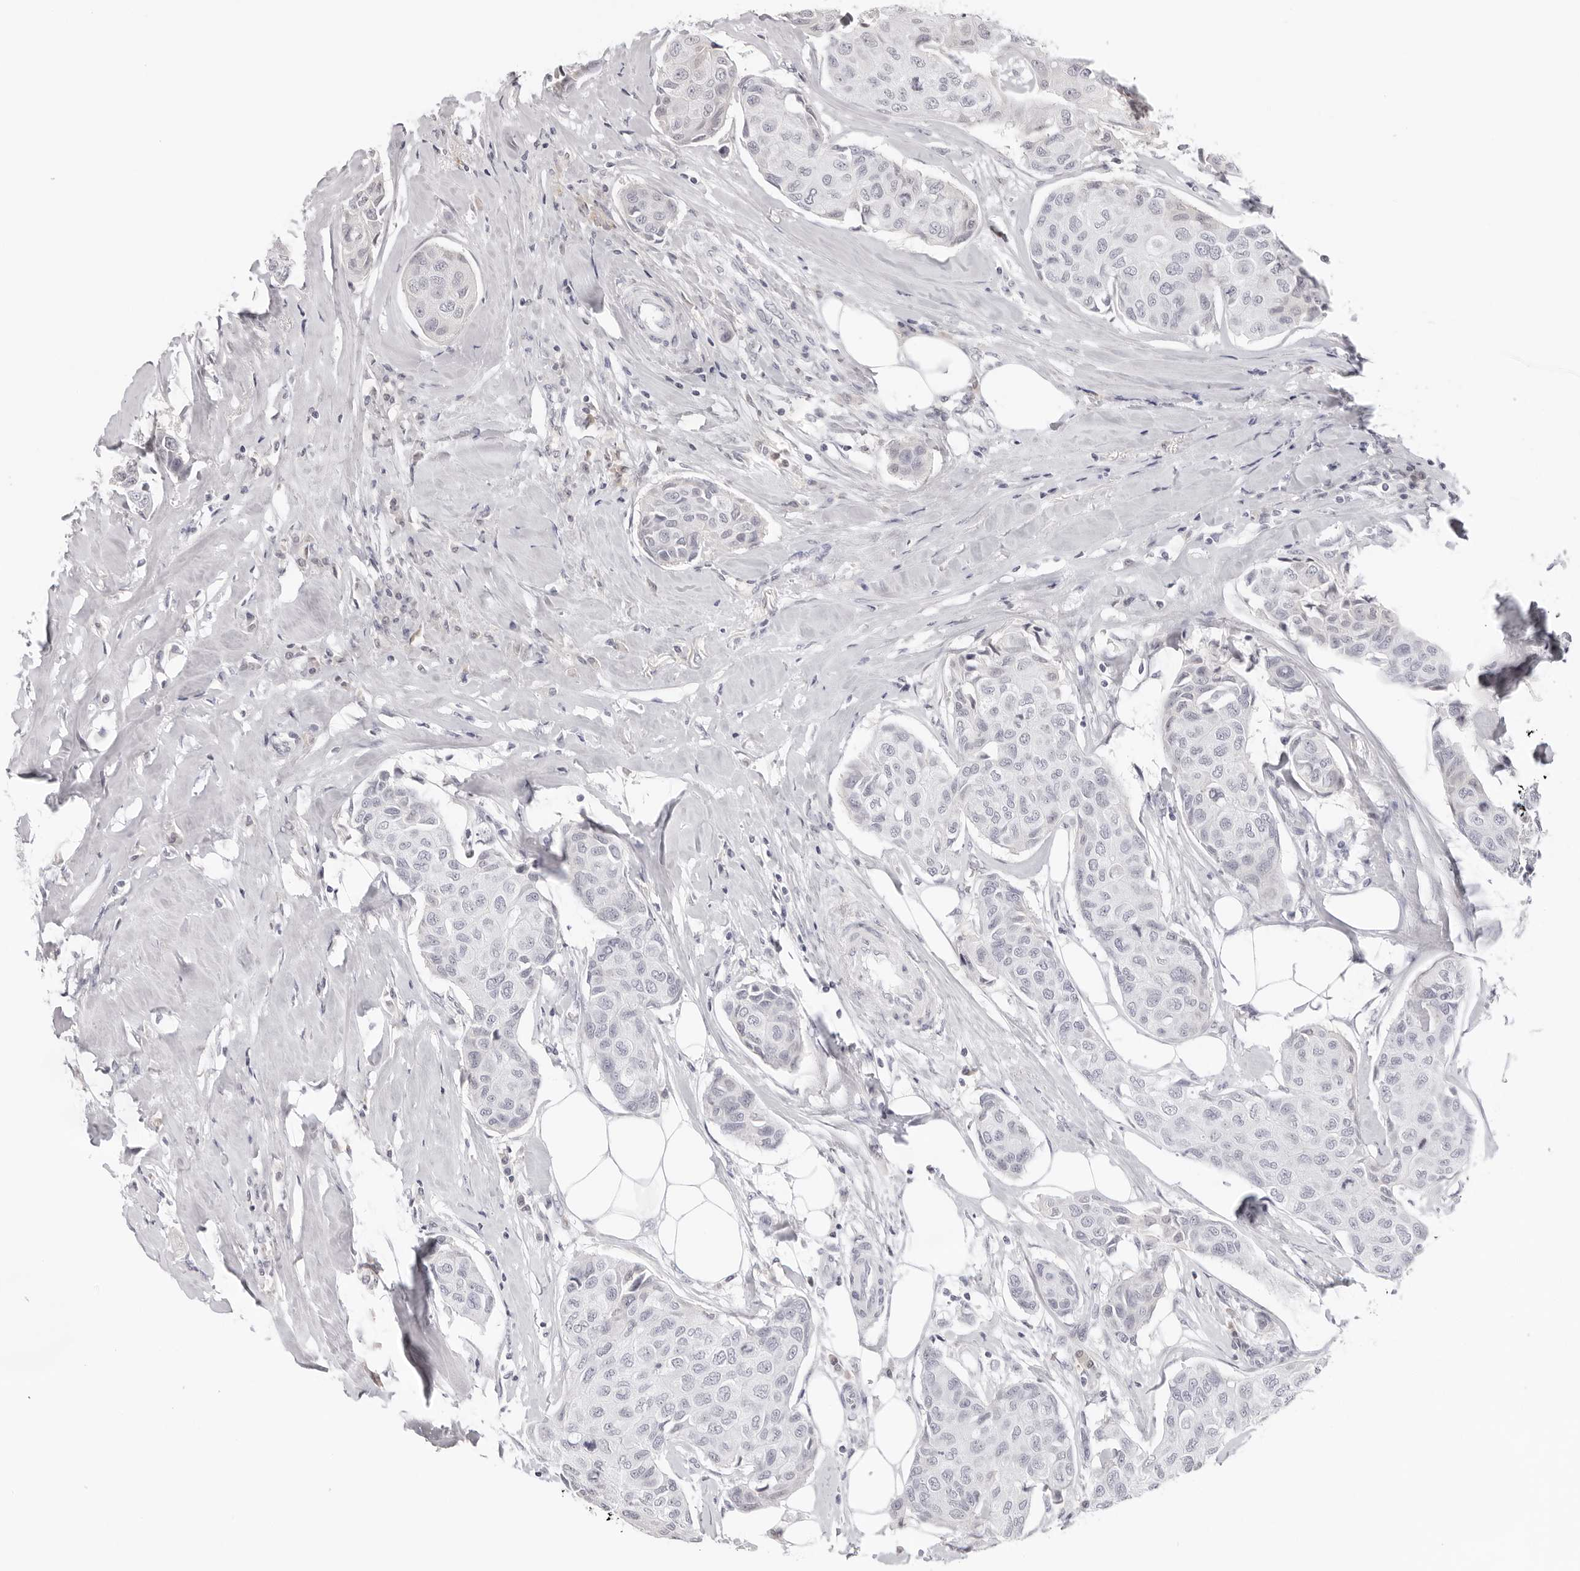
{"staining": {"intensity": "negative", "quantity": "none", "location": "none"}, "tissue": "breast cancer", "cell_type": "Tumor cells", "image_type": "cancer", "snomed": [{"axis": "morphology", "description": "Duct carcinoma"}, {"axis": "topography", "description": "Breast"}], "caption": "Histopathology image shows no significant protein expression in tumor cells of breast cancer.", "gene": "STRADB", "patient": {"sex": "female", "age": 80}}